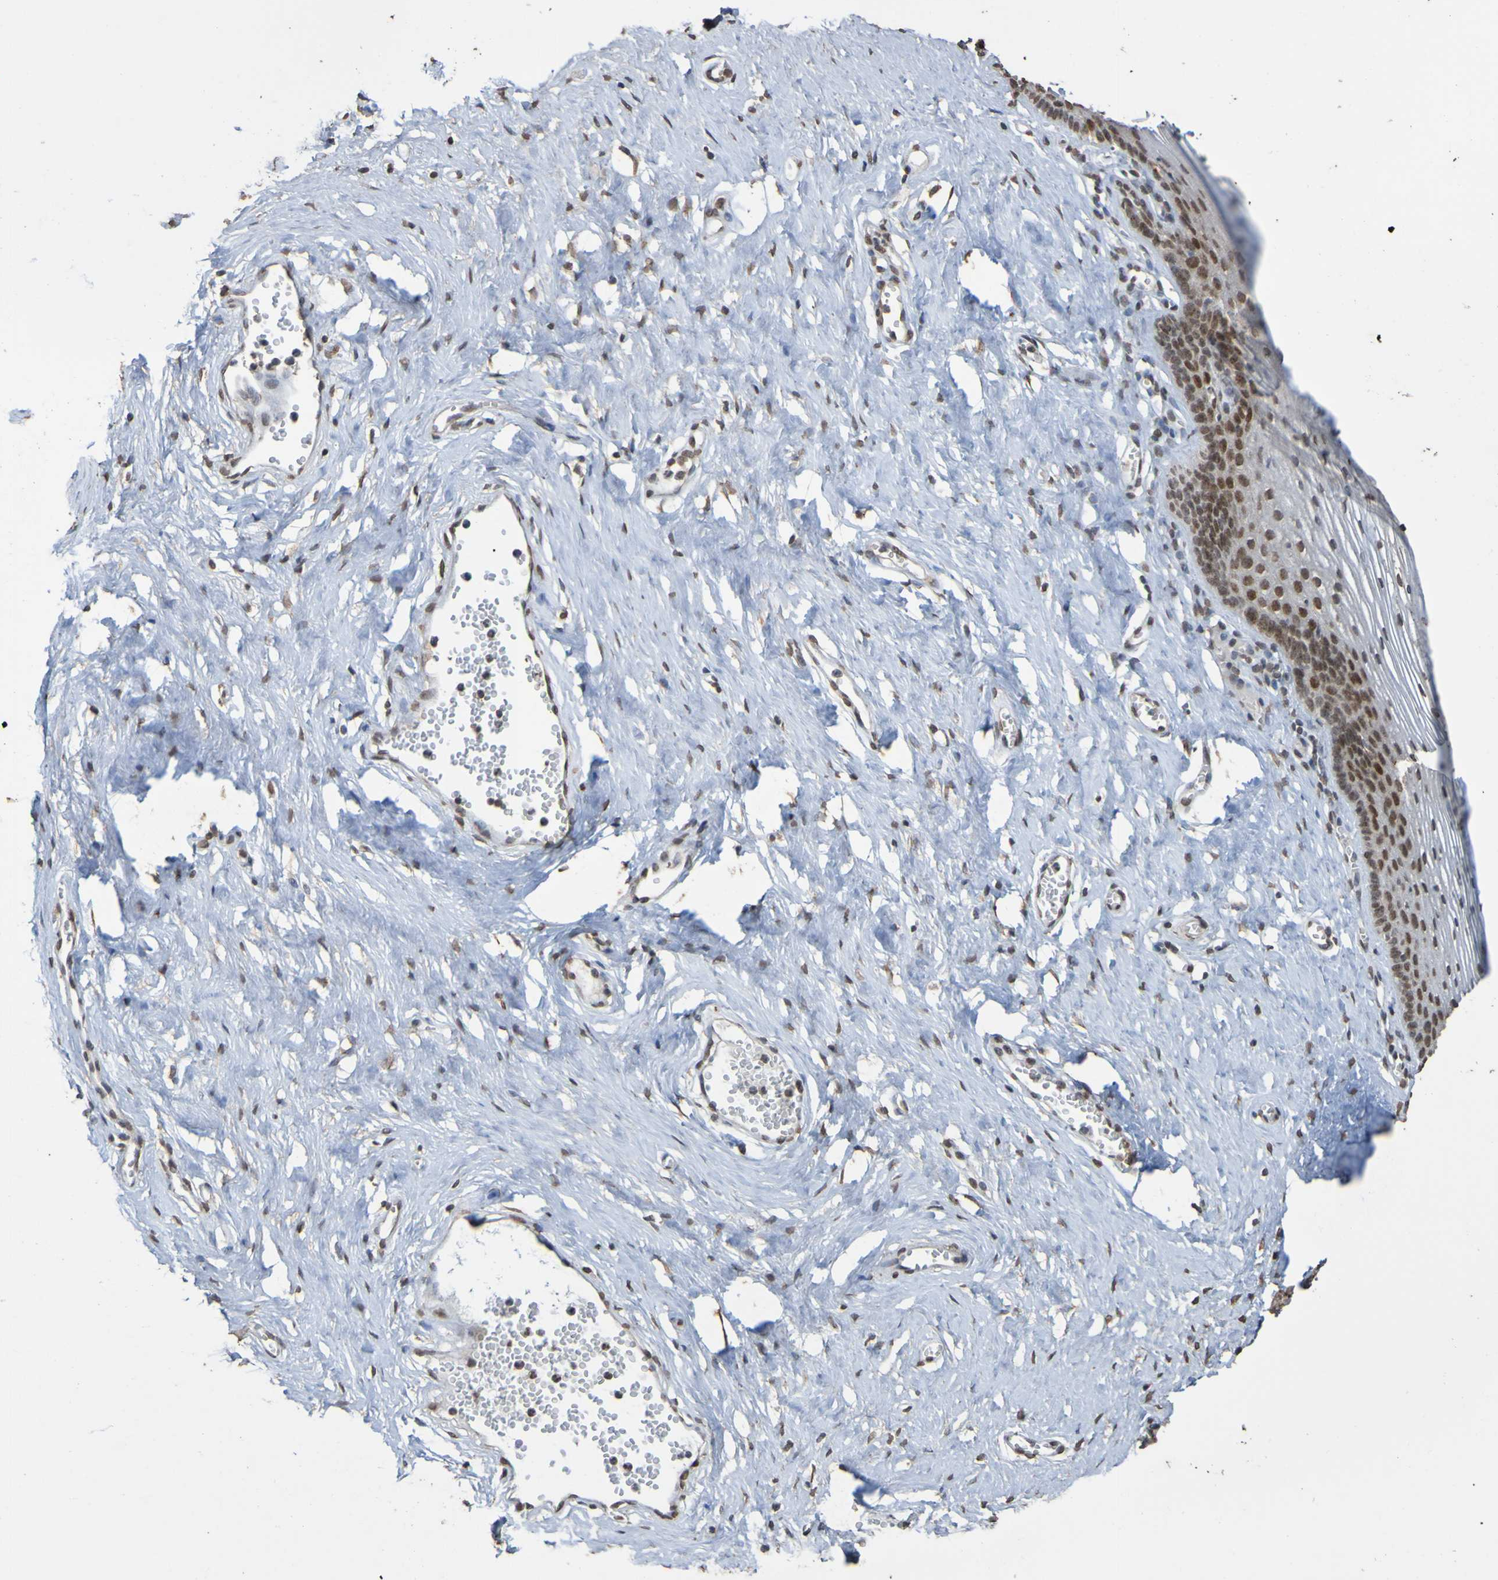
{"staining": {"intensity": "moderate", "quantity": "25%-75%", "location": "nuclear"}, "tissue": "vagina", "cell_type": "Squamous epithelial cells", "image_type": "normal", "snomed": [{"axis": "morphology", "description": "Normal tissue, NOS"}, {"axis": "topography", "description": "Vagina"}], "caption": "This image demonstrates unremarkable vagina stained with immunohistochemistry to label a protein in brown. The nuclear of squamous epithelial cells show moderate positivity for the protein. Nuclei are counter-stained blue.", "gene": "ALKBH2", "patient": {"sex": "female", "age": 32}}